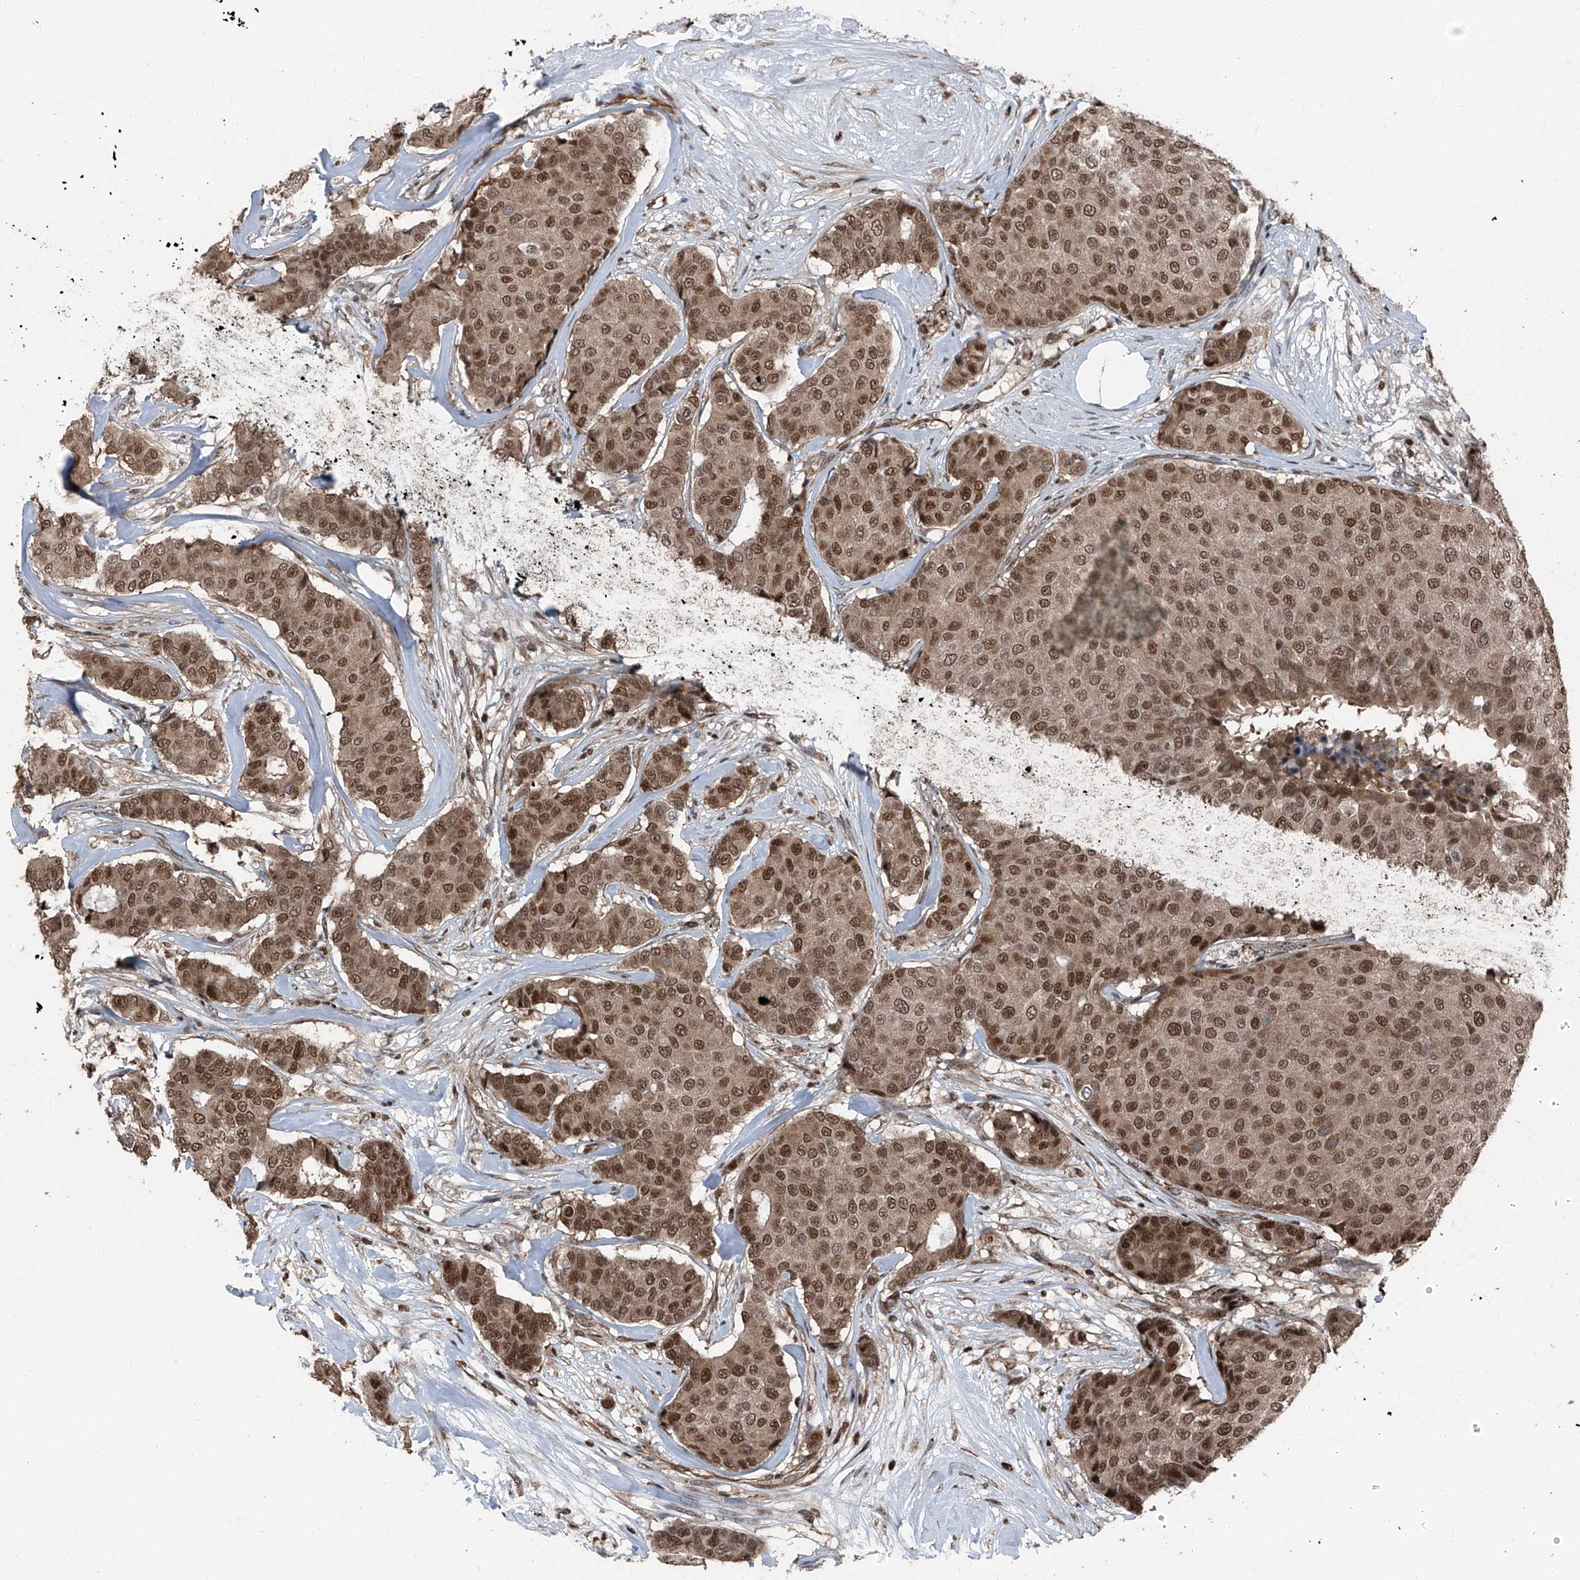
{"staining": {"intensity": "moderate", "quantity": ">75%", "location": "cytoplasmic/membranous,nuclear"}, "tissue": "breast cancer", "cell_type": "Tumor cells", "image_type": "cancer", "snomed": [{"axis": "morphology", "description": "Duct carcinoma"}, {"axis": "topography", "description": "Breast"}], "caption": "A histopathology image of breast cancer (intraductal carcinoma) stained for a protein demonstrates moderate cytoplasmic/membranous and nuclear brown staining in tumor cells.", "gene": "FKBP5", "patient": {"sex": "female", "age": 75}}